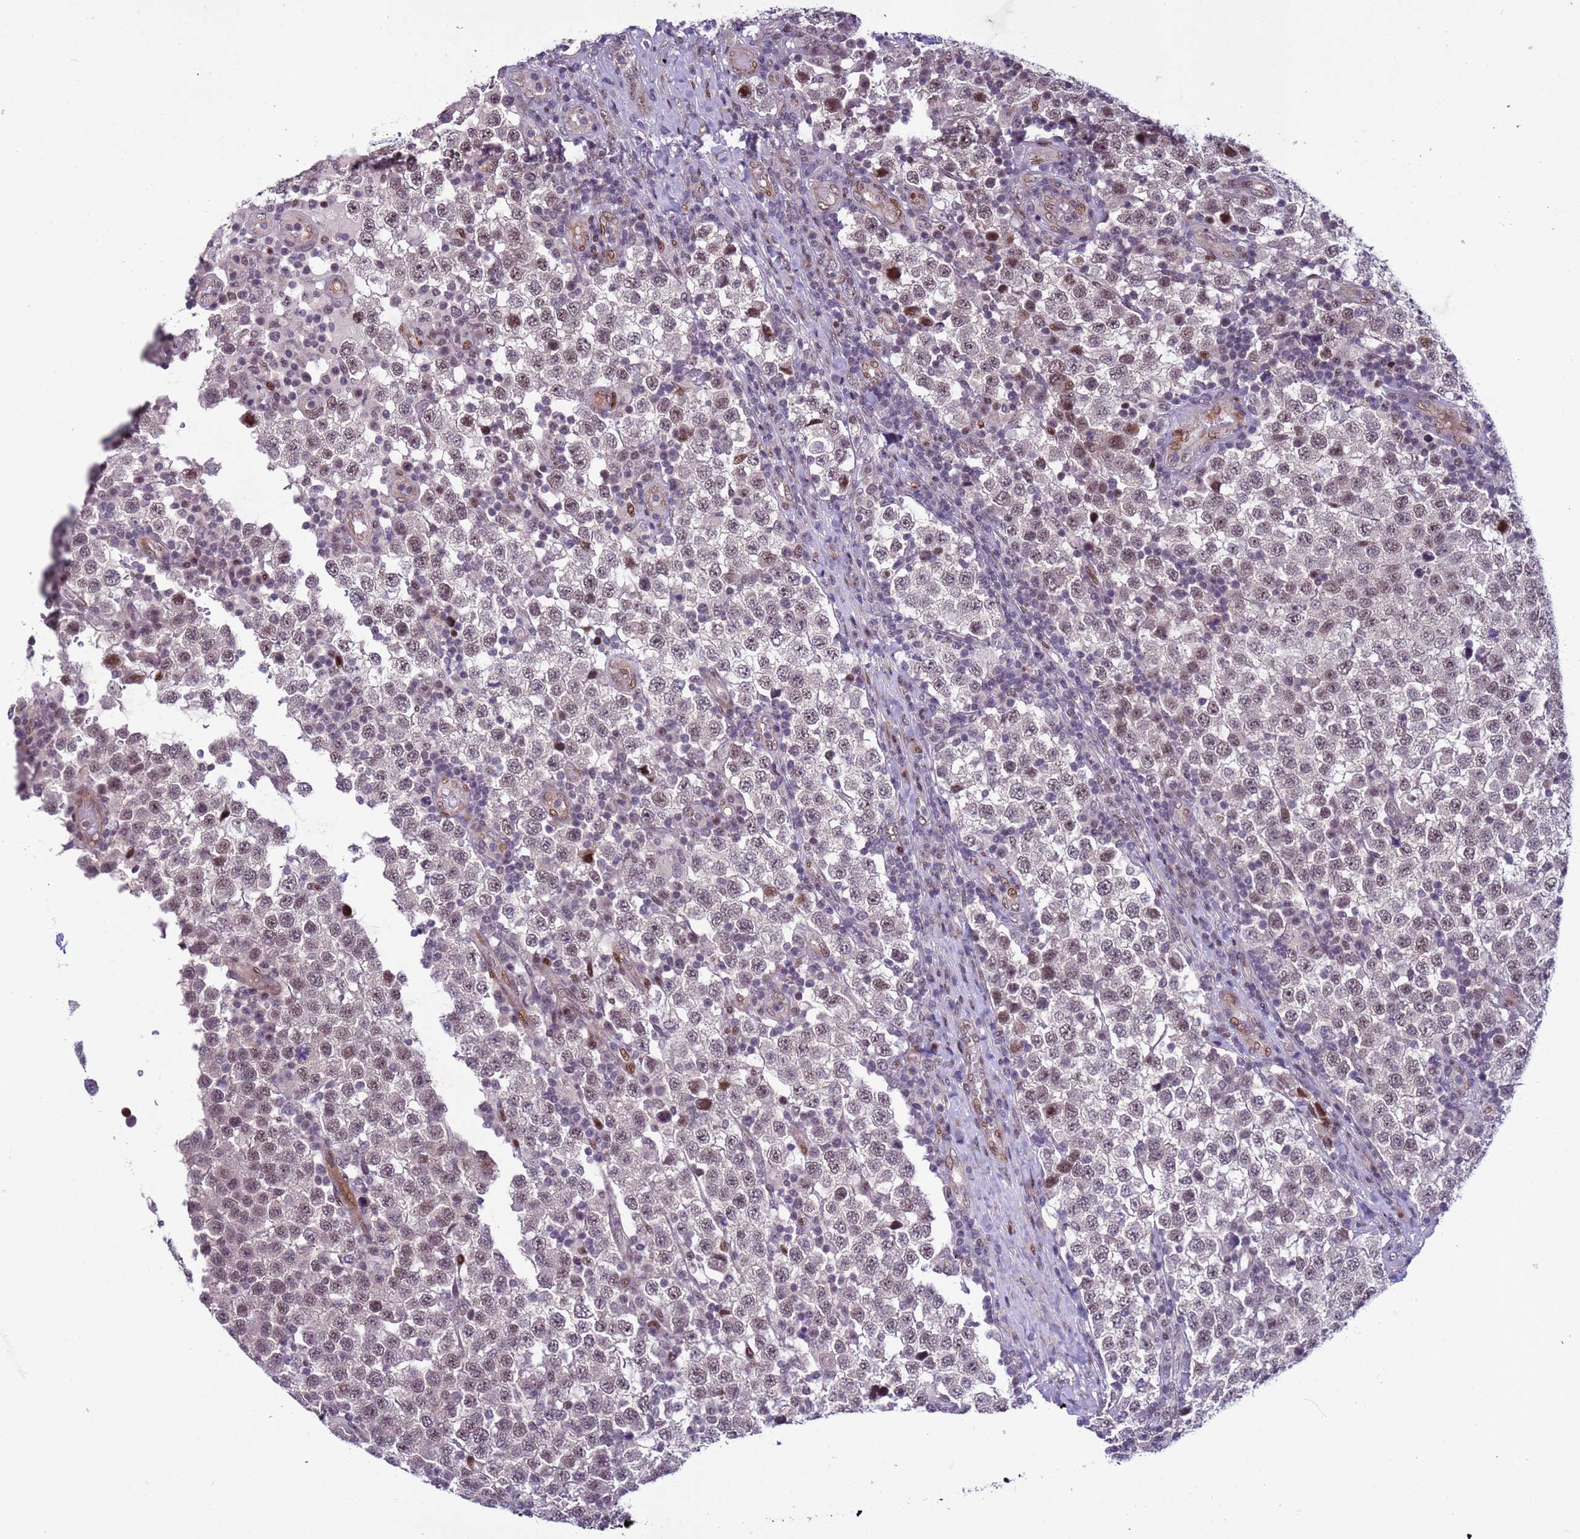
{"staining": {"intensity": "moderate", "quantity": "<25%", "location": "nuclear"}, "tissue": "testis cancer", "cell_type": "Tumor cells", "image_type": "cancer", "snomed": [{"axis": "morphology", "description": "Seminoma, NOS"}, {"axis": "topography", "description": "Testis"}], "caption": "Testis cancer stained with a brown dye demonstrates moderate nuclear positive positivity in about <25% of tumor cells.", "gene": "SHC3", "patient": {"sex": "male", "age": 34}}